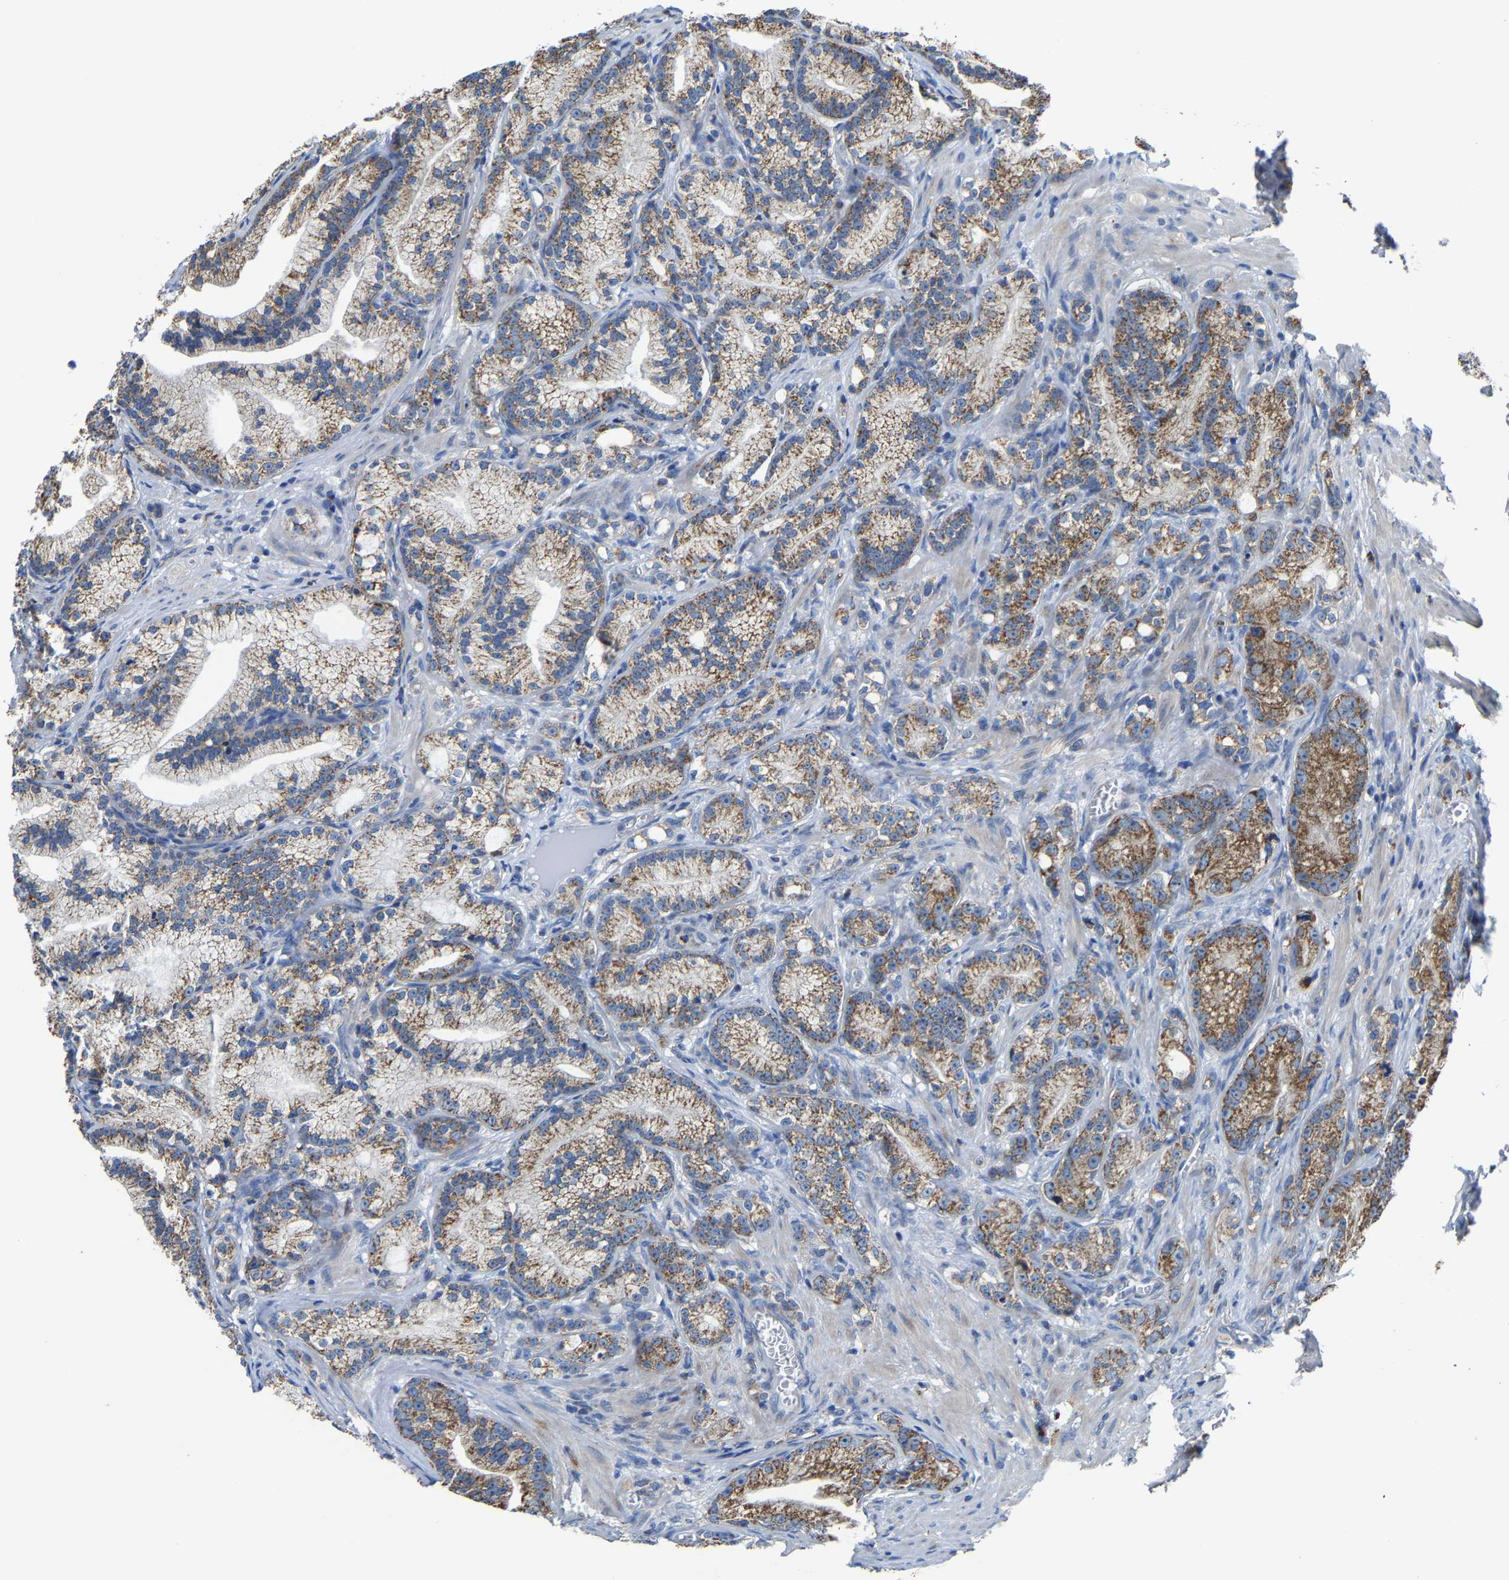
{"staining": {"intensity": "strong", "quantity": ">75%", "location": "cytoplasmic/membranous"}, "tissue": "prostate cancer", "cell_type": "Tumor cells", "image_type": "cancer", "snomed": [{"axis": "morphology", "description": "Adenocarcinoma, Low grade"}, {"axis": "topography", "description": "Prostate"}], "caption": "Immunohistochemical staining of human prostate low-grade adenocarcinoma displays high levels of strong cytoplasmic/membranous positivity in approximately >75% of tumor cells.", "gene": "AGK", "patient": {"sex": "male", "age": 89}}